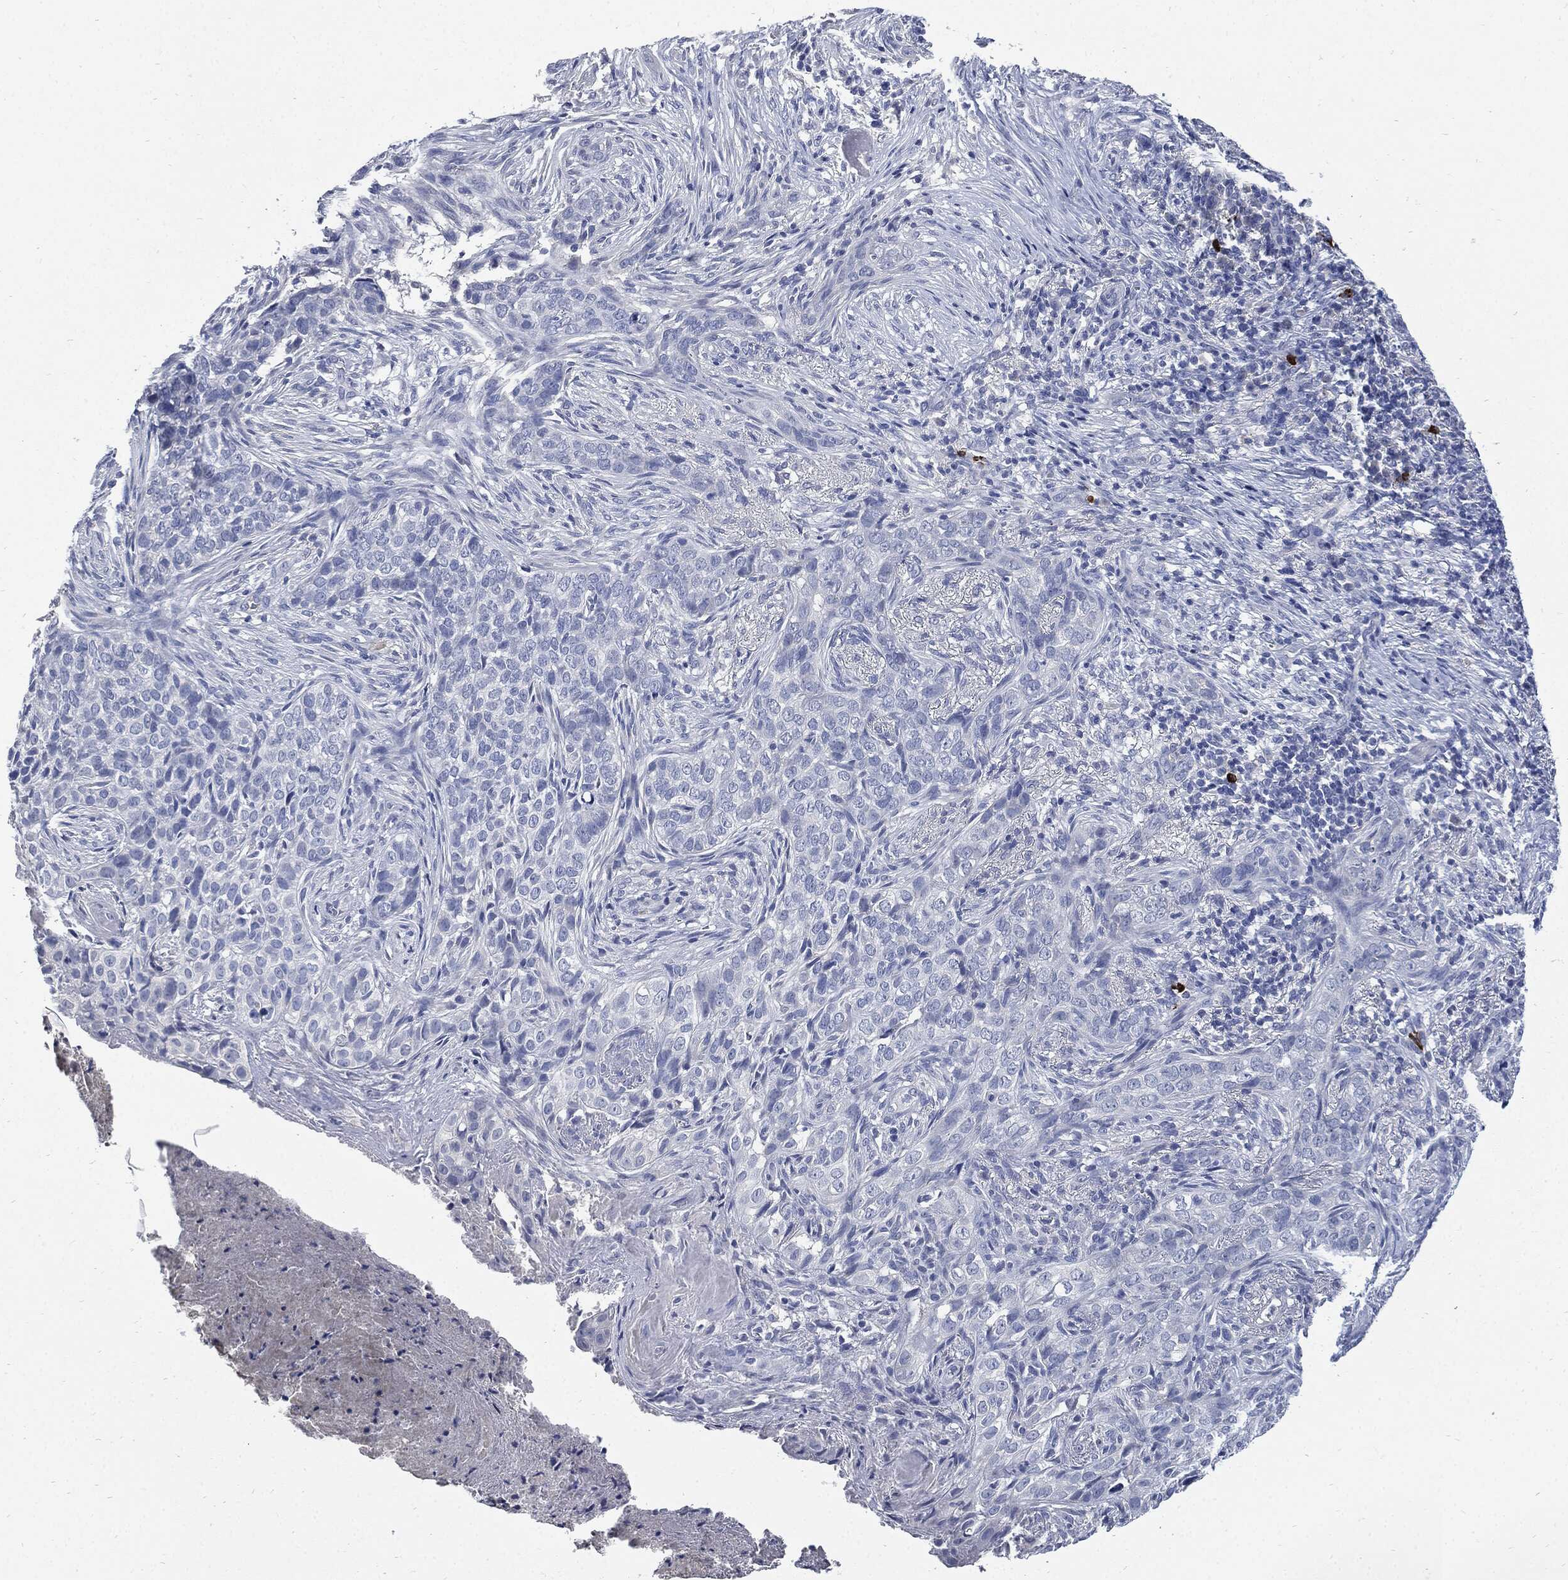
{"staining": {"intensity": "negative", "quantity": "none", "location": "none"}, "tissue": "skin cancer", "cell_type": "Tumor cells", "image_type": "cancer", "snomed": [{"axis": "morphology", "description": "Squamous cell carcinoma, NOS"}, {"axis": "topography", "description": "Skin"}], "caption": "This is an IHC photomicrograph of human skin squamous cell carcinoma. There is no expression in tumor cells.", "gene": "CPE", "patient": {"sex": "male", "age": 88}}